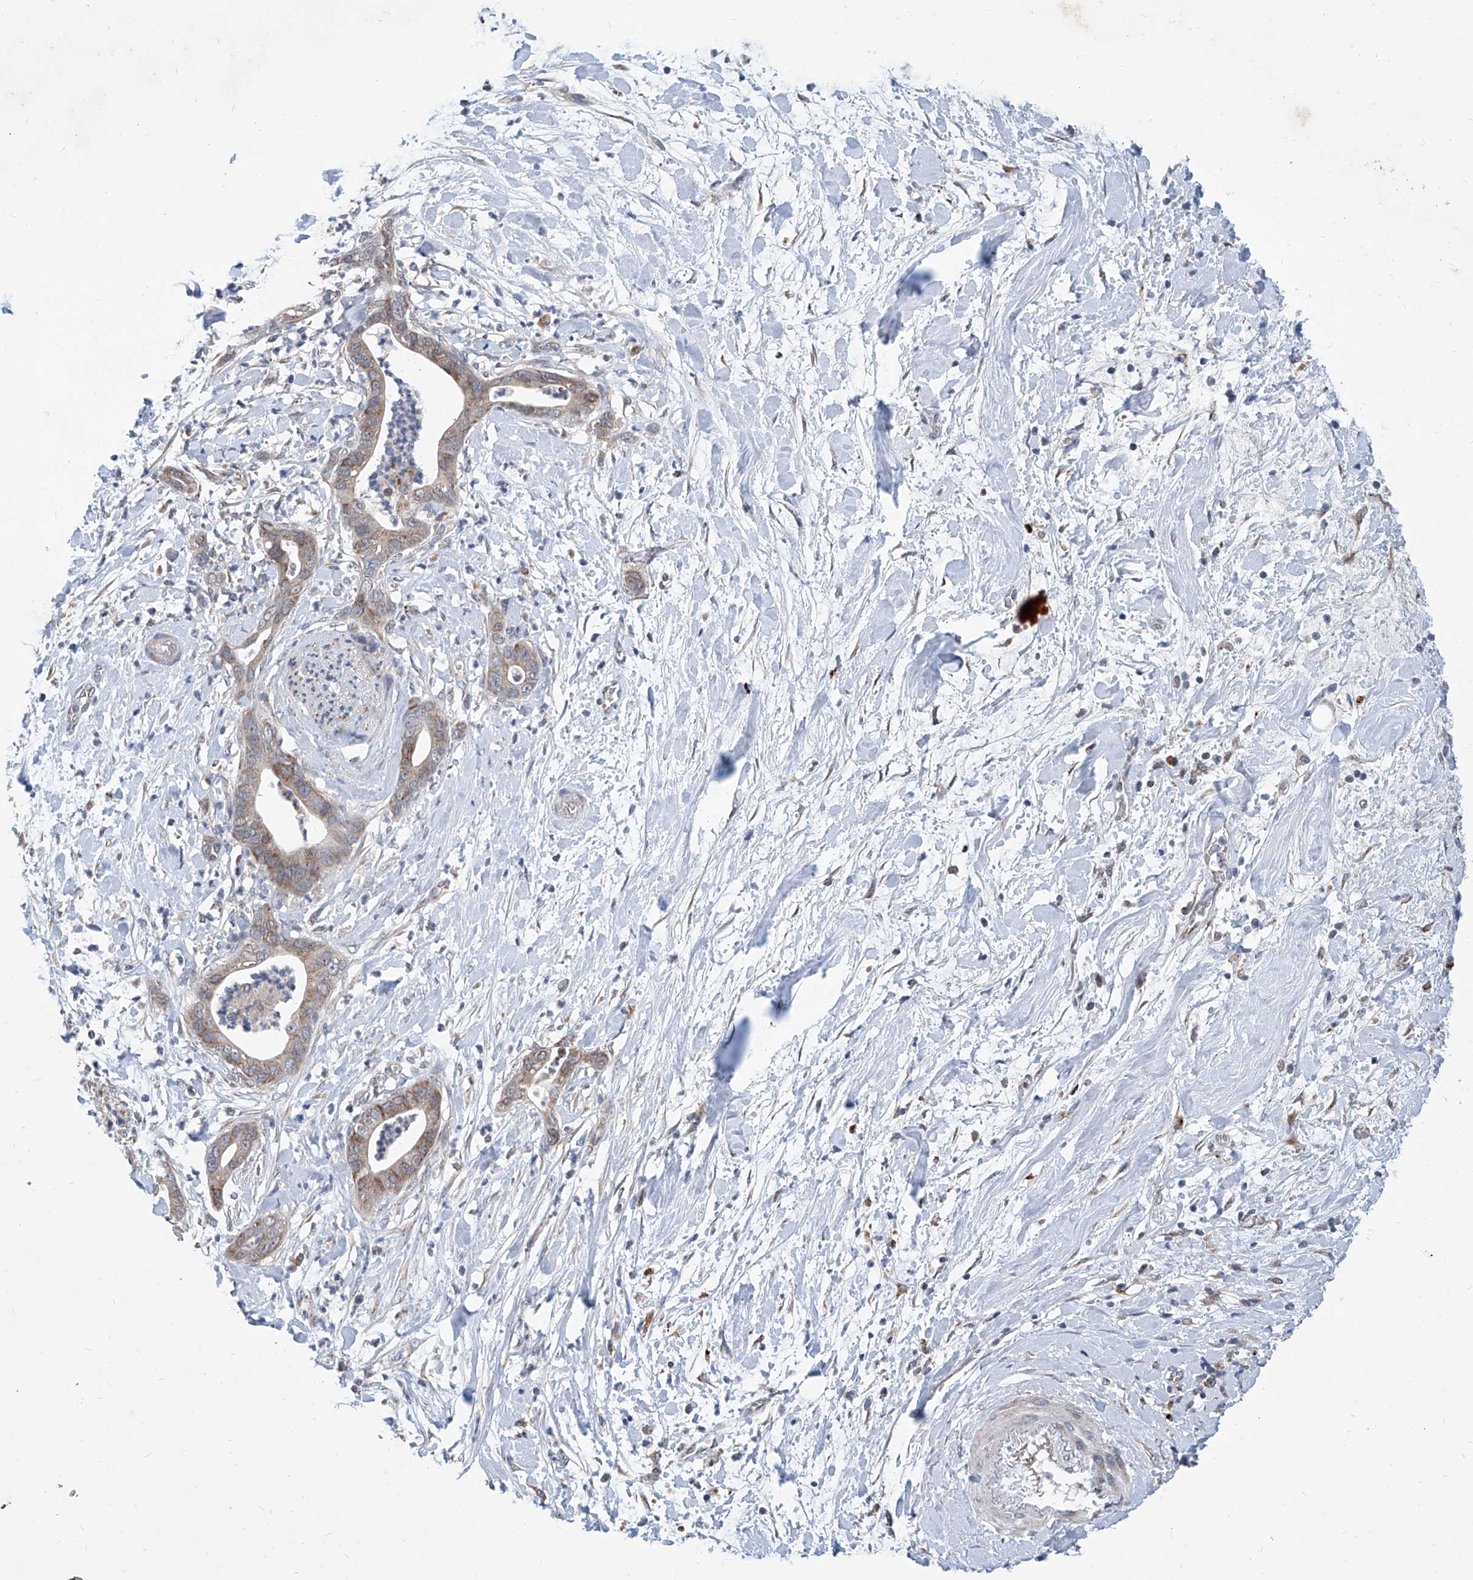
{"staining": {"intensity": "moderate", "quantity": "25%-75%", "location": "cytoplasmic/membranous"}, "tissue": "pancreatic cancer", "cell_type": "Tumor cells", "image_type": "cancer", "snomed": [{"axis": "morphology", "description": "Adenocarcinoma, NOS"}, {"axis": "topography", "description": "Pancreas"}], "caption": "A brown stain highlights moderate cytoplasmic/membranous expression of a protein in human pancreatic adenocarcinoma tumor cells.", "gene": "USP48", "patient": {"sex": "female", "age": 78}}